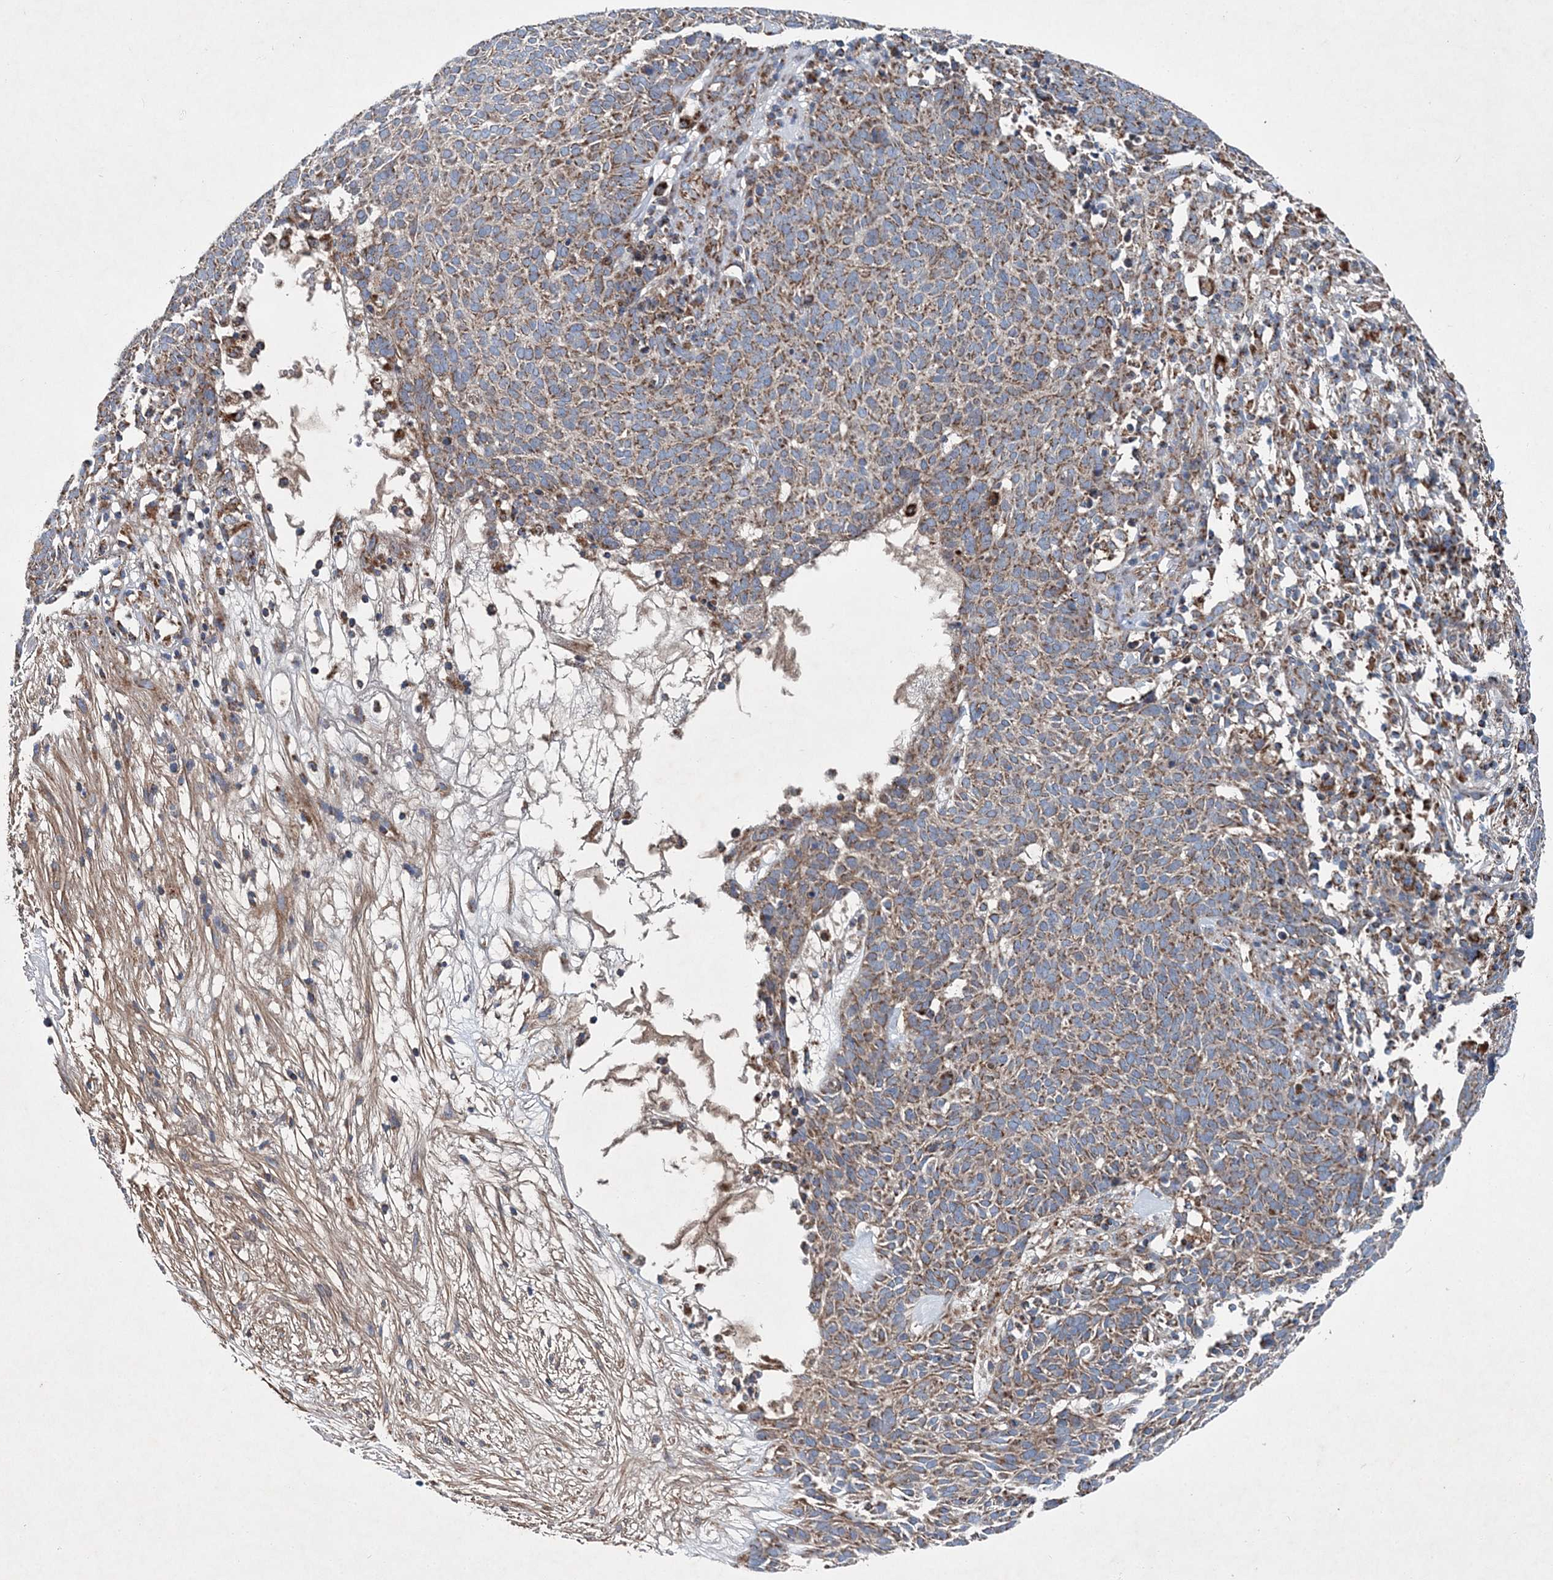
{"staining": {"intensity": "moderate", "quantity": ">75%", "location": "cytoplasmic/membranous"}, "tissue": "skin cancer", "cell_type": "Tumor cells", "image_type": "cancer", "snomed": [{"axis": "morphology", "description": "Squamous cell carcinoma, NOS"}, {"axis": "topography", "description": "Skin"}], "caption": "Tumor cells demonstrate medium levels of moderate cytoplasmic/membranous positivity in approximately >75% of cells in skin cancer (squamous cell carcinoma).", "gene": "SPAG16", "patient": {"sex": "female", "age": 90}}